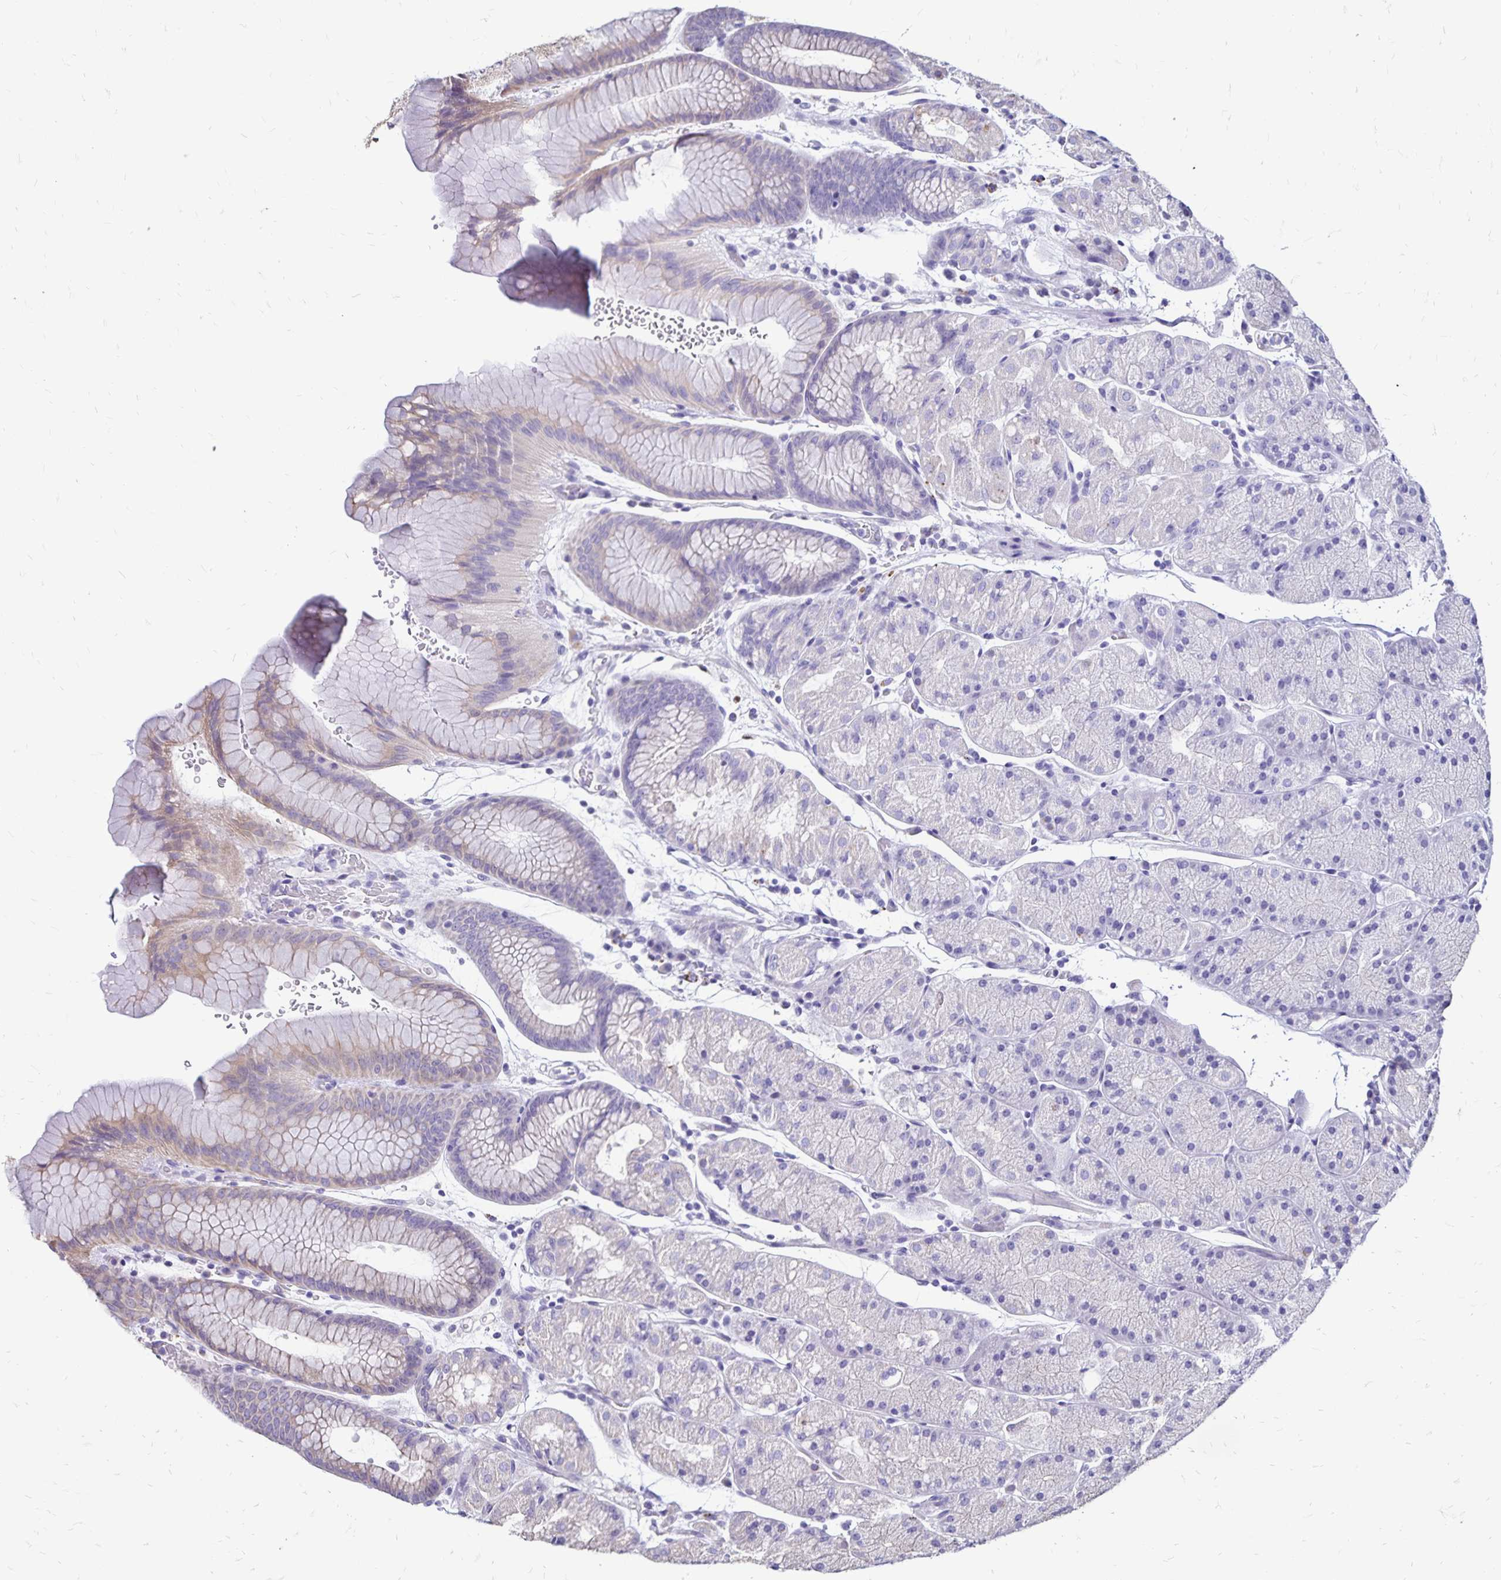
{"staining": {"intensity": "weak", "quantity": "<25%", "location": "cytoplasmic/membranous"}, "tissue": "stomach", "cell_type": "Glandular cells", "image_type": "normal", "snomed": [{"axis": "morphology", "description": "Normal tissue, NOS"}, {"axis": "topography", "description": "Stomach, upper"}, {"axis": "topography", "description": "Stomach"}], "caption": "Human stomach stained for a protein using immunohistochemistry (IHC) reveals no staining in glandular cells.", "gene": "EVPL", "patient": {"sex": "male", "age": 76}}